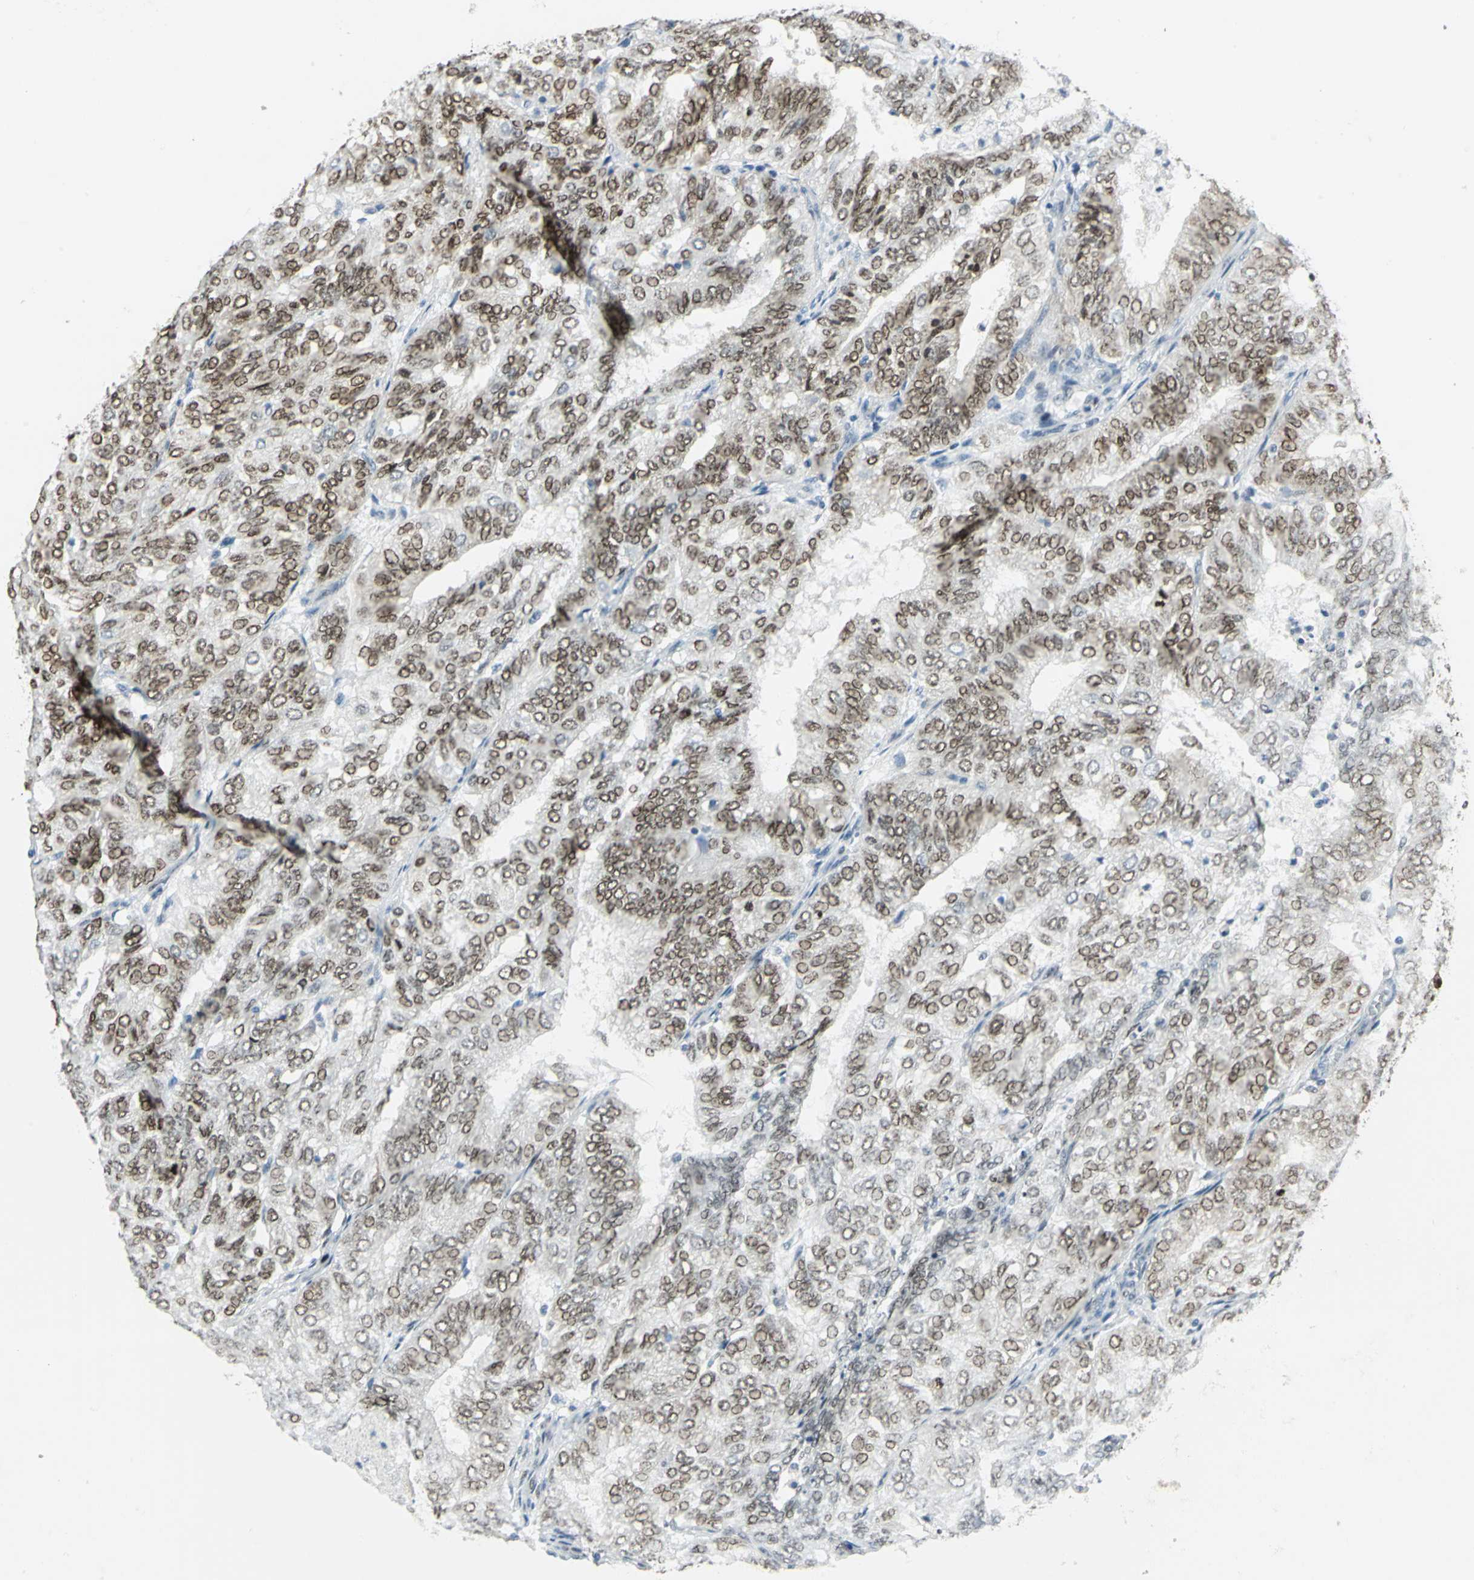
{"staining": {"intensity": "moderate", "quantity": ">75%", "location": "nuclear"}, "tissue": "endometrial cancer", "cell_type": "Tumor cells", "image_type": "cancer", "snomed": [{"axis": "morphology", "description": "Adenocarcinoma, NOS"}, {"axis": "topography", "description": "Uterus"}], "caption": "Human endometrial cancer stained with a protein marker demonstrates moderate staining in tumor cells.", "gene": "MEIS2", "patient": {"sex": "female", "age": 60}}